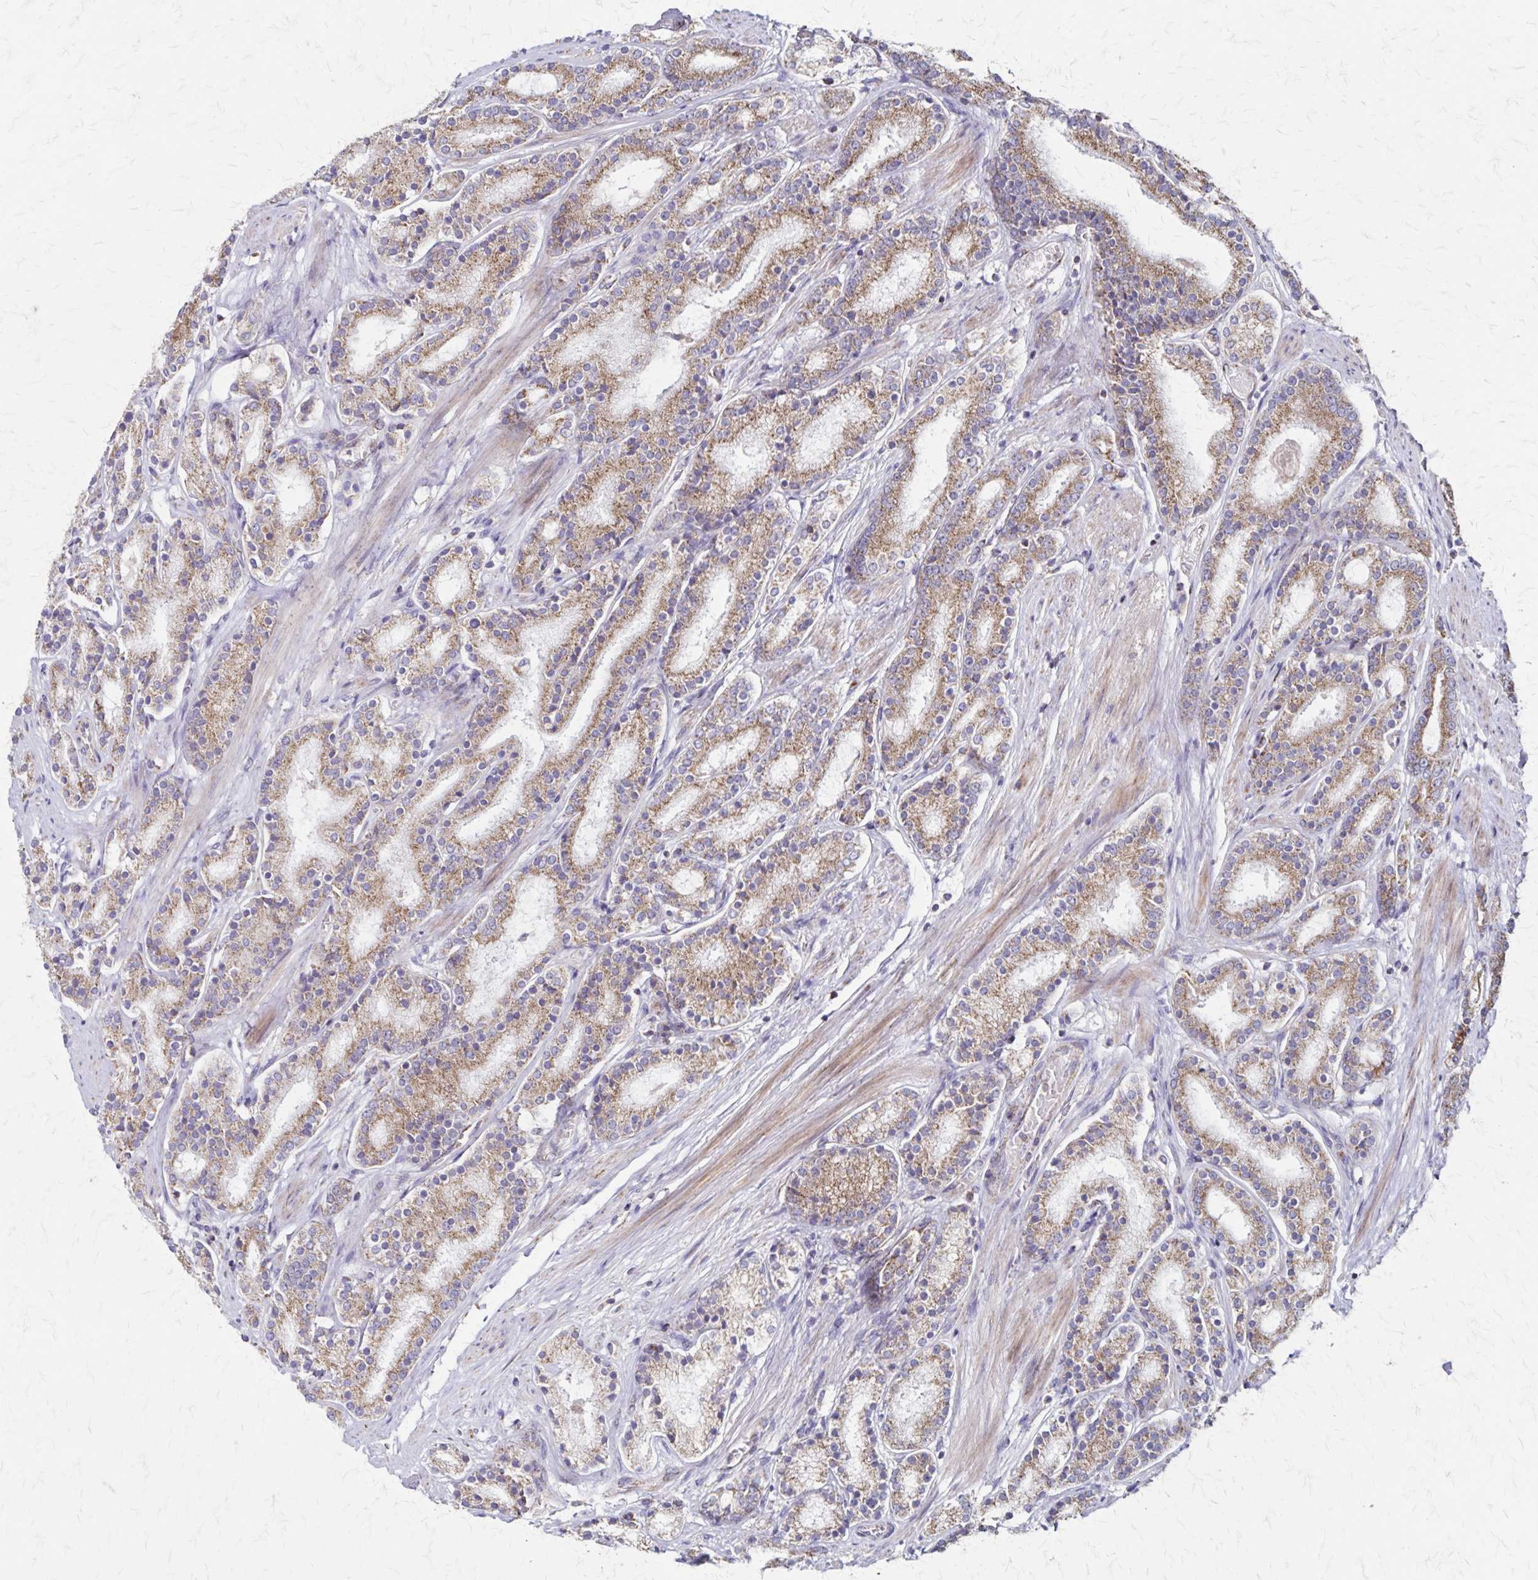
{"staining": {"intensity": "moderate", "quantity": ">75%", "location": "cytoplasmic/membranous"}, "tissue": "prostate cancer", "cell_type": "Tumor cells", "image_type": "cancer", "snomed": [{"axis": "morphology", "description": "Adenocarcinoma, High grade"}, {"axis": "topography", "description": "Prostate"}], "caption": "High-grade adenocarcinoma (prostate) stained for a protein (brown) shows moderate cytoplasmic/membranous positive staining in approximately >75% of tumor cells.", "gene": "NFS1", "patient": {"sex": "male", "age": 63}}